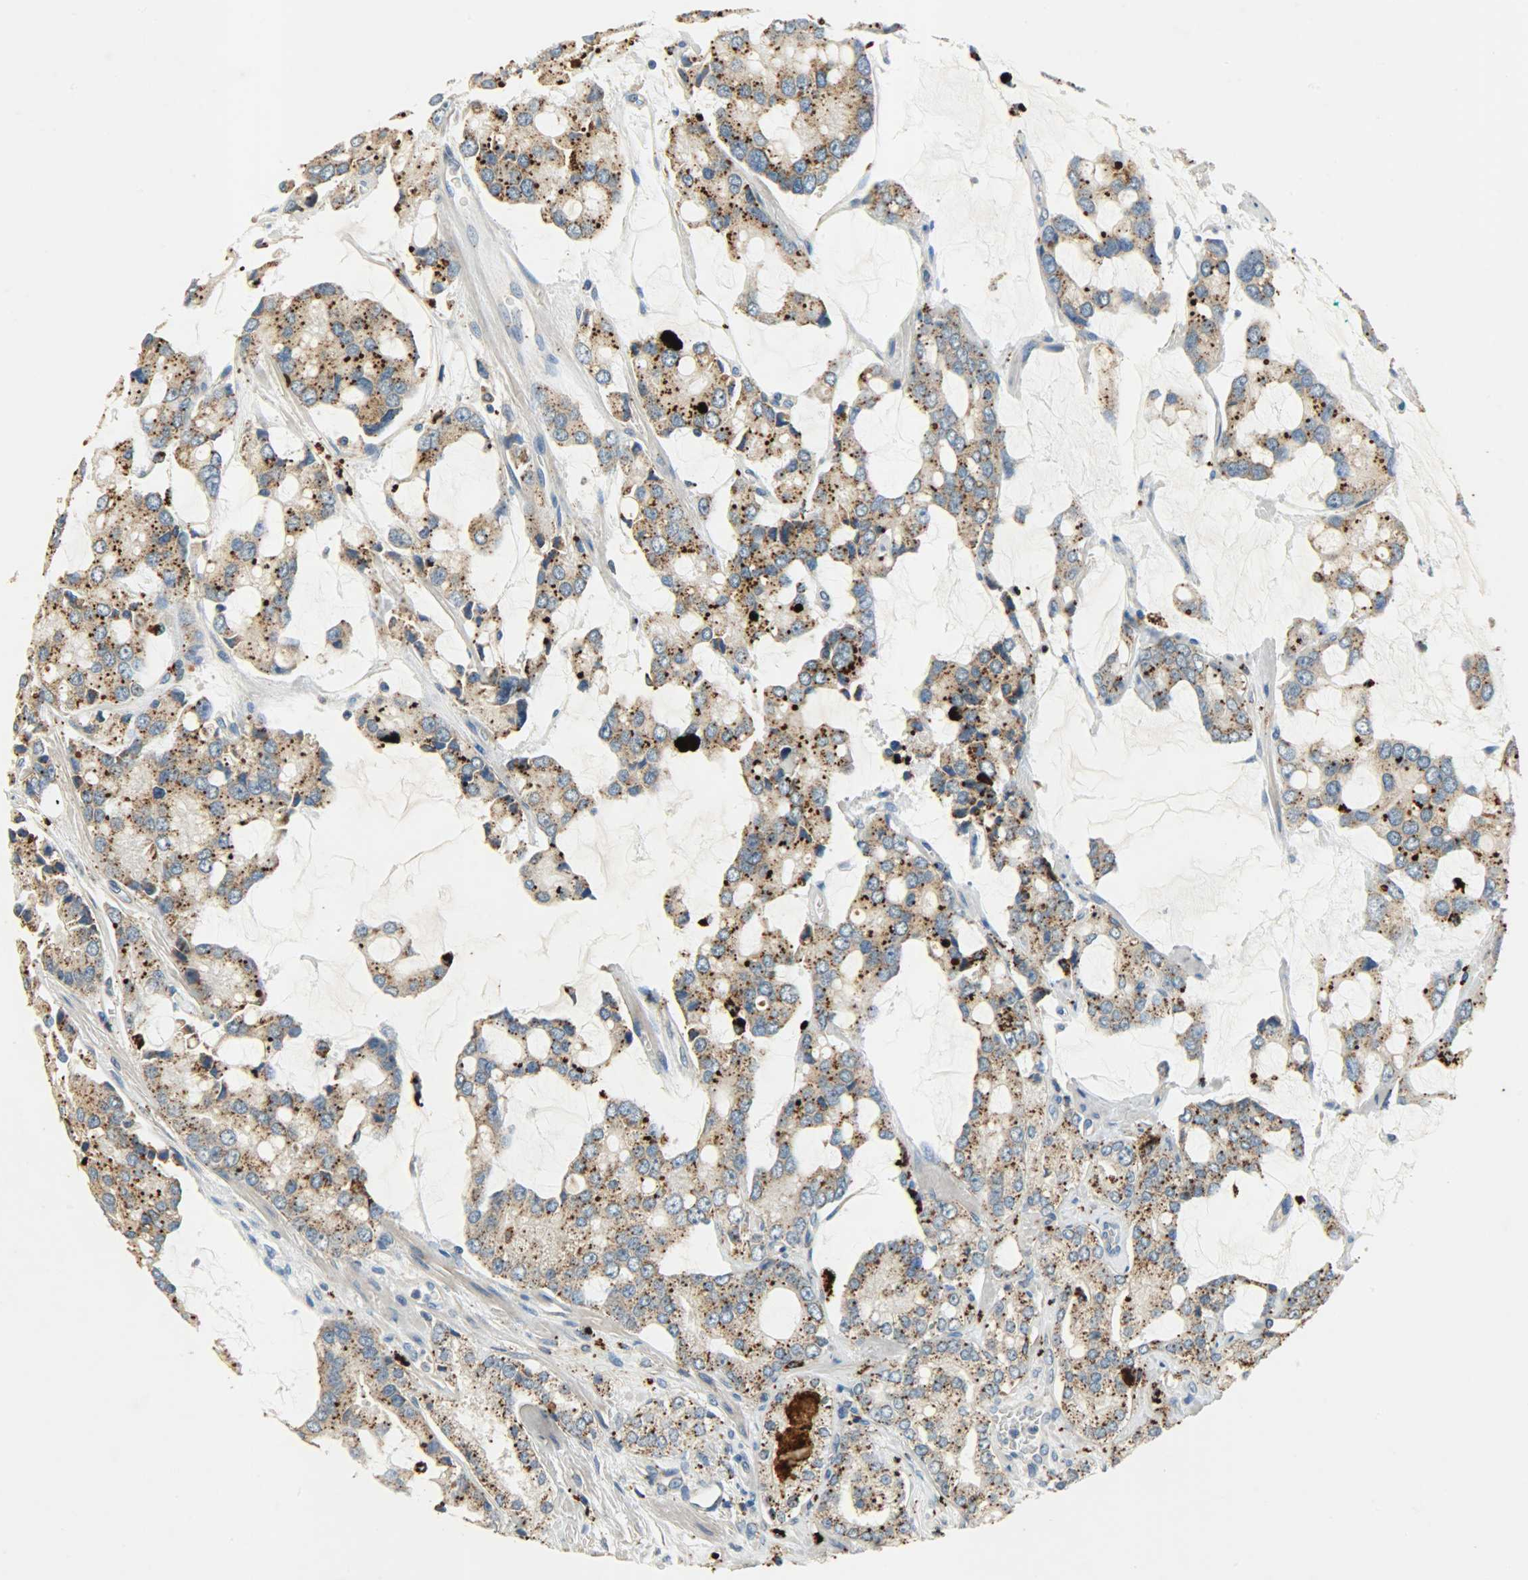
{"staining": {"intensity": "strong", "quantity": "25%-75%", "location": "cytoplasmic/membranous"}, "tissue": "prostate cancer", "cell_type": "Tumor cells", "image_type": "cancer", "snomed": [{"axis": "morphology", "description": "Adenocarcinoma, High grade"}, {"axis": "topography", "description": "Prostate"}], "caption": "Prostate cancer stained for a protein reveals strong cytoplasmic/membranous positivity in tumor cells. The protein is stained brown, and the nuclei are stained in blue (DAB (3,3'-diaminobenzidine) IHC with brightfield microscopy, high magnification).", "gene": "ASAH1", "patient": {"sex": "male", "age": 67}}